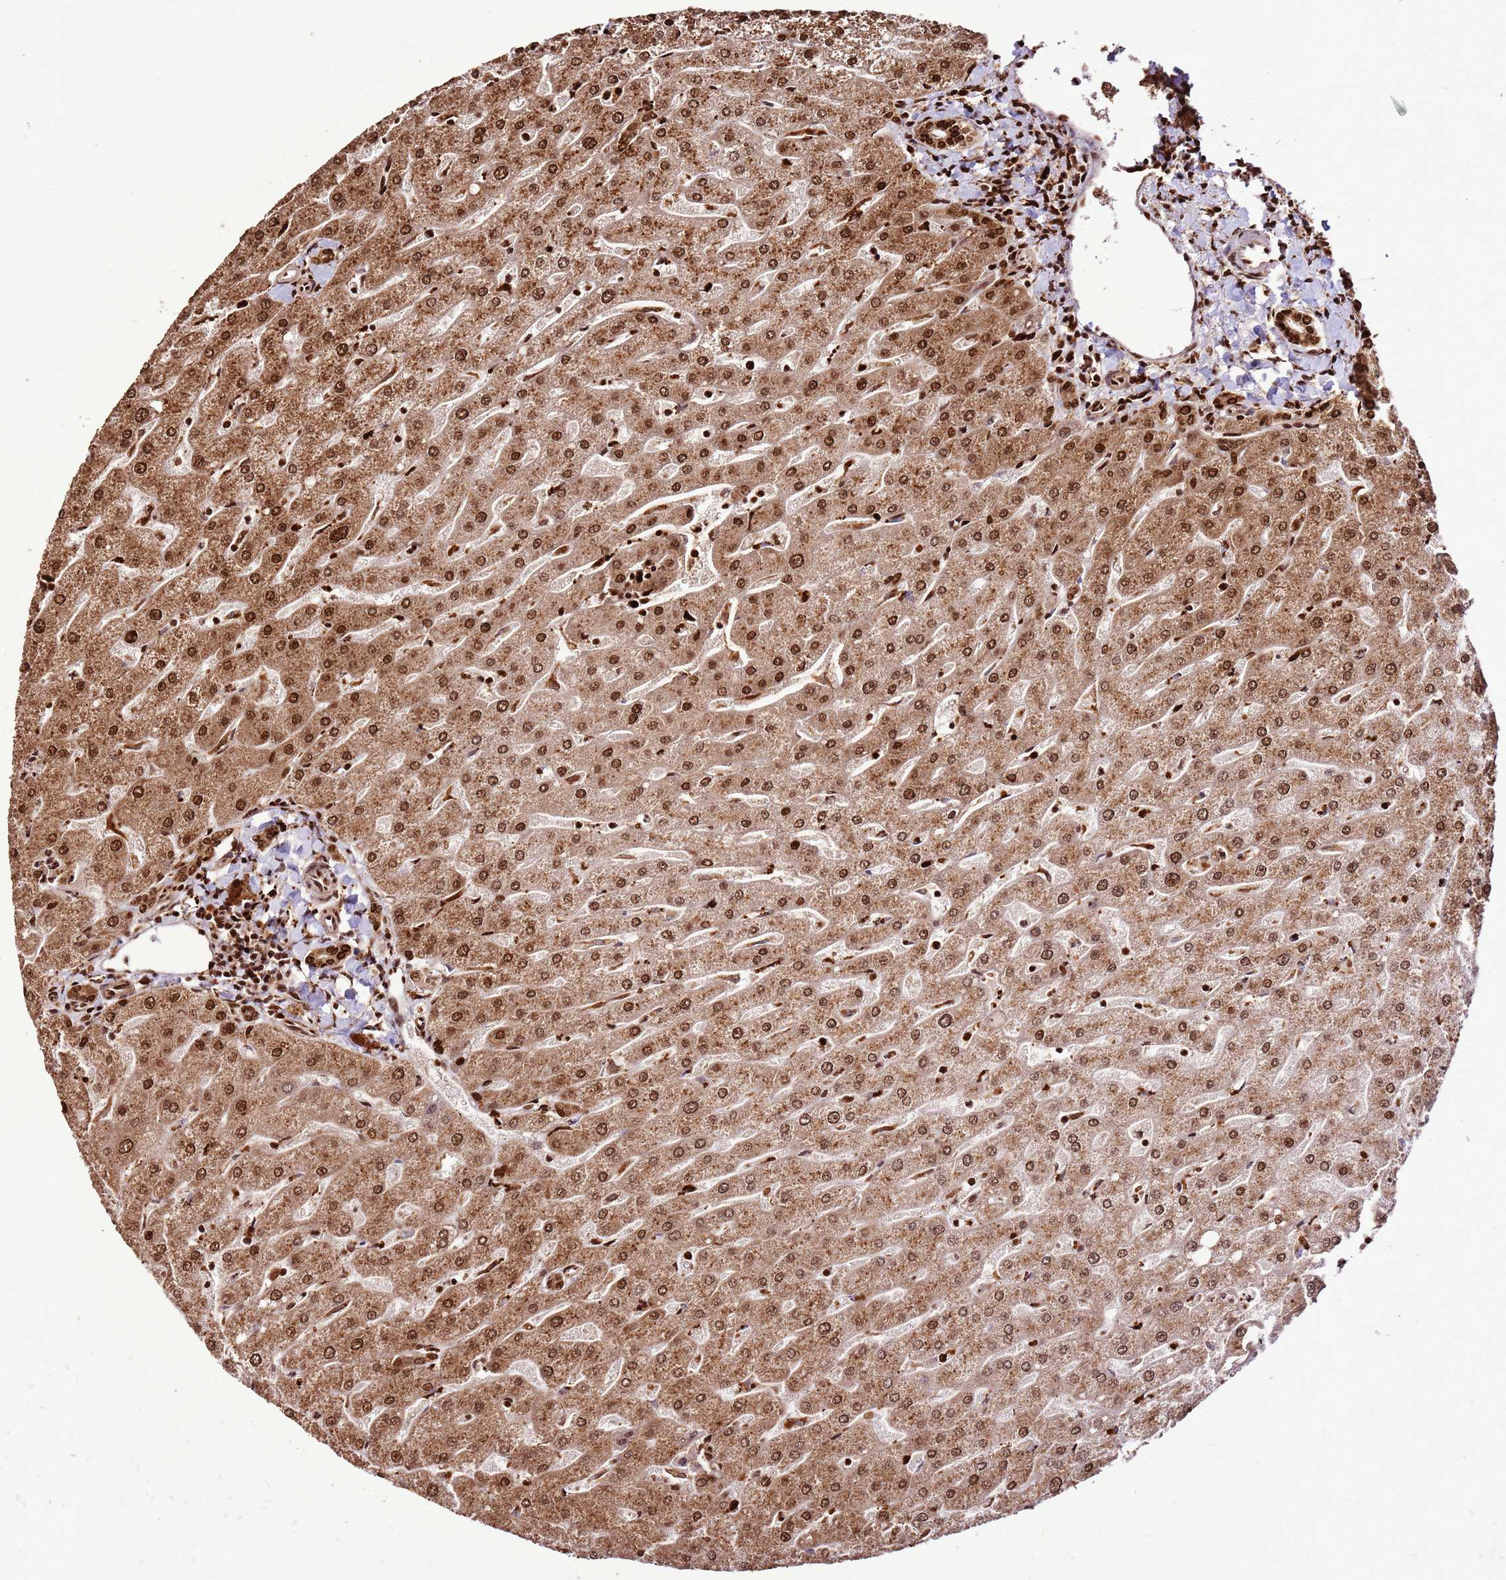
{"staining": {"intensity": "strong", "quantity": ">75%", "location": "cytoplasmic/membranous,nuclear"}, "tissue": "liver", "cell_type": "Cholangiocytes", "image_type": "normal", "snomed": [{"axis": "morphology", "description": "Normal tissue, NOS"}, {"axis": "topography", "description": "Liver"}], "caption": "This histopathology image displays normal liver stained with immunohistochemistry (IHC) to label a protein in brown. The cytoplasmic/membranous,nuclear of cholangiocytes show strong positivity for the protein. Nuclei are counter-stained blue.", "gene": "HNRNPAB", "patient": {"sex": "male", "age": 67}}